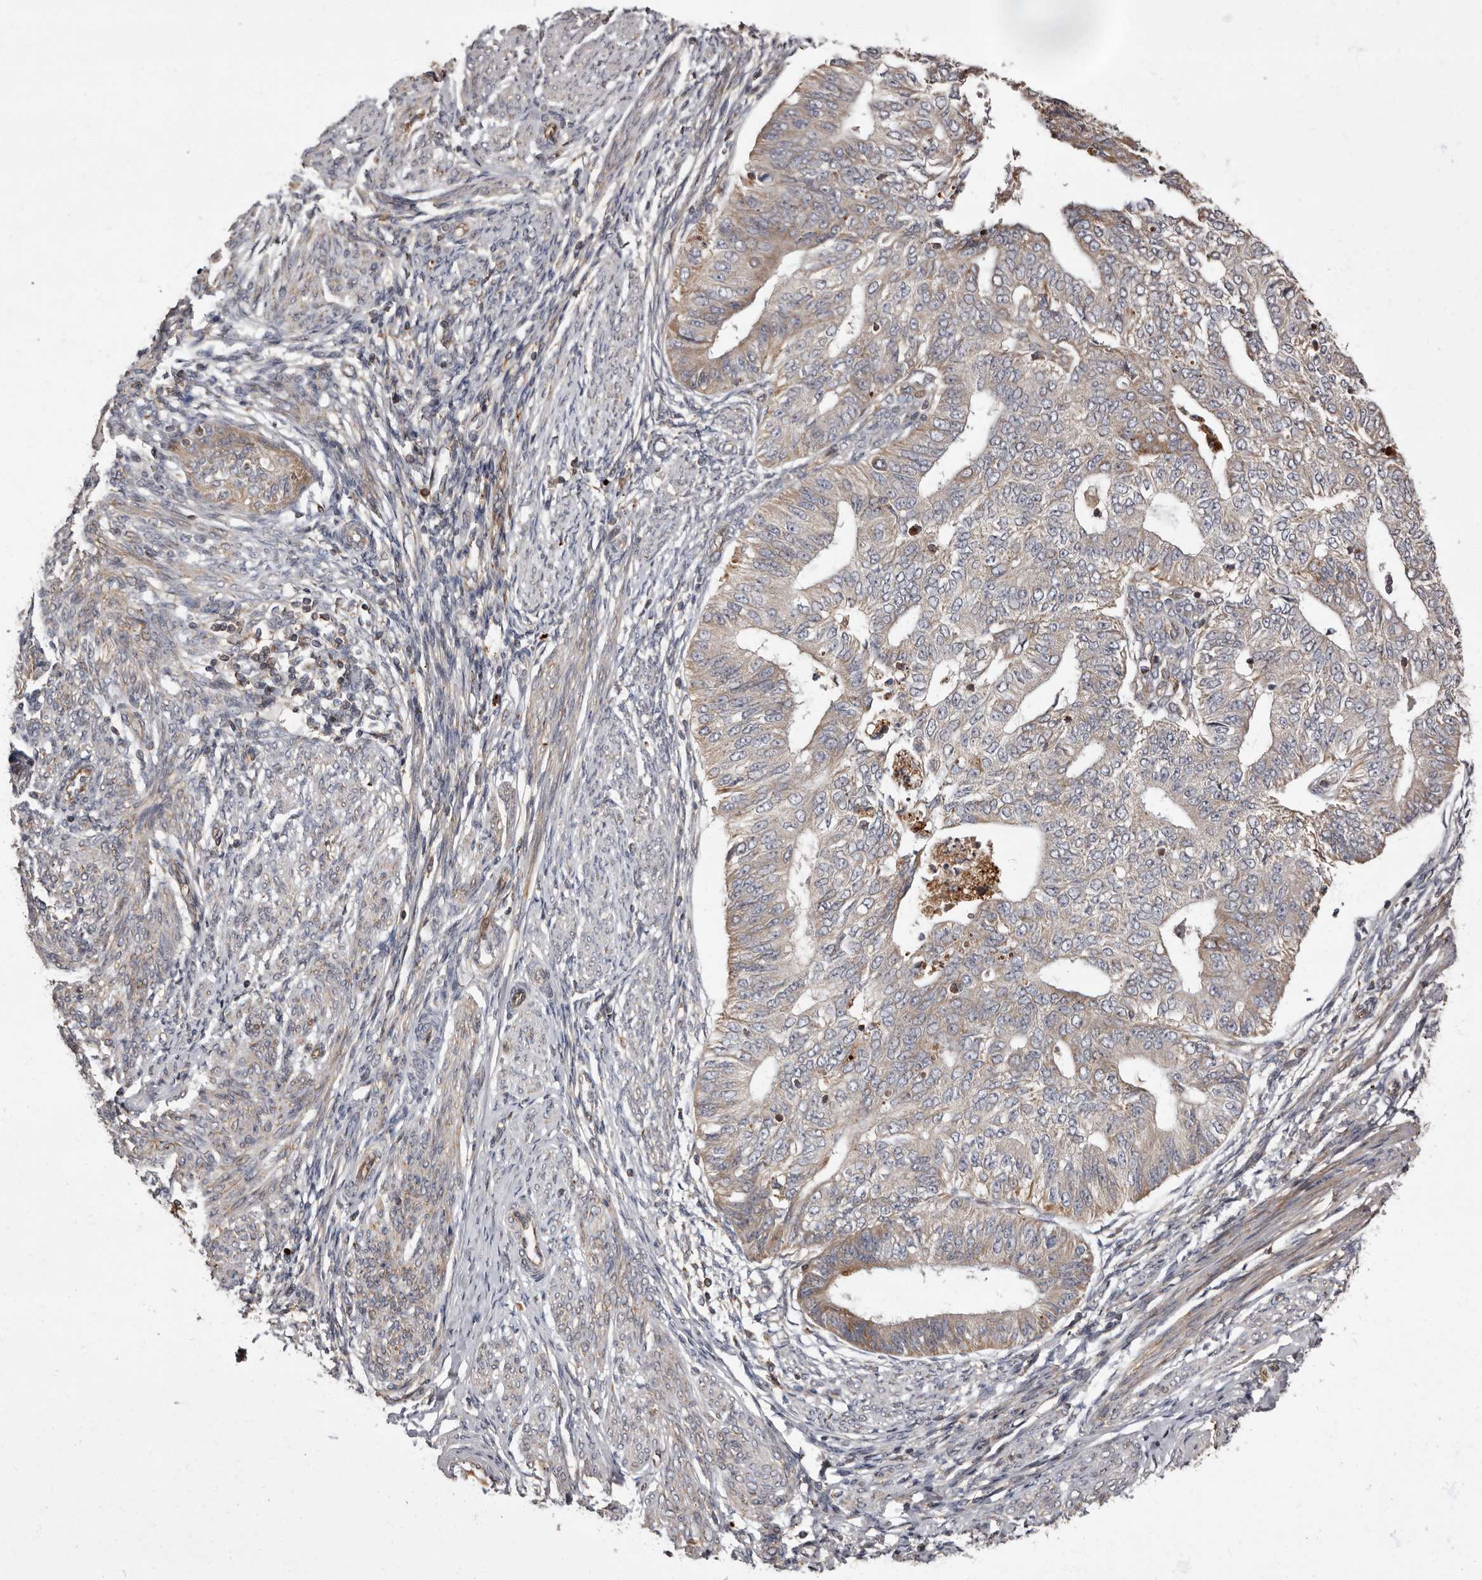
{"staining": {"intensity": "weak", "quantity": "25%-75%", "location": "cytoplasmic/membranous"}, "tissue": "endometrial cancer", "cell_type": "Tumor cells", "image_type": "cancer", "snomed": [{"axis": "morphology", "description": "Adenocarcinoma, NOS"}, {"axis": "topography", "description": "Endometrium"}], "caption": "Endometrial cancer (adenocarcinoma) stained for a protein reveals weak cytoplasmic/membranous positivity in tumor cells.", "gene": "ADCY2", "patient": {"sex": "female", "age": 32}}